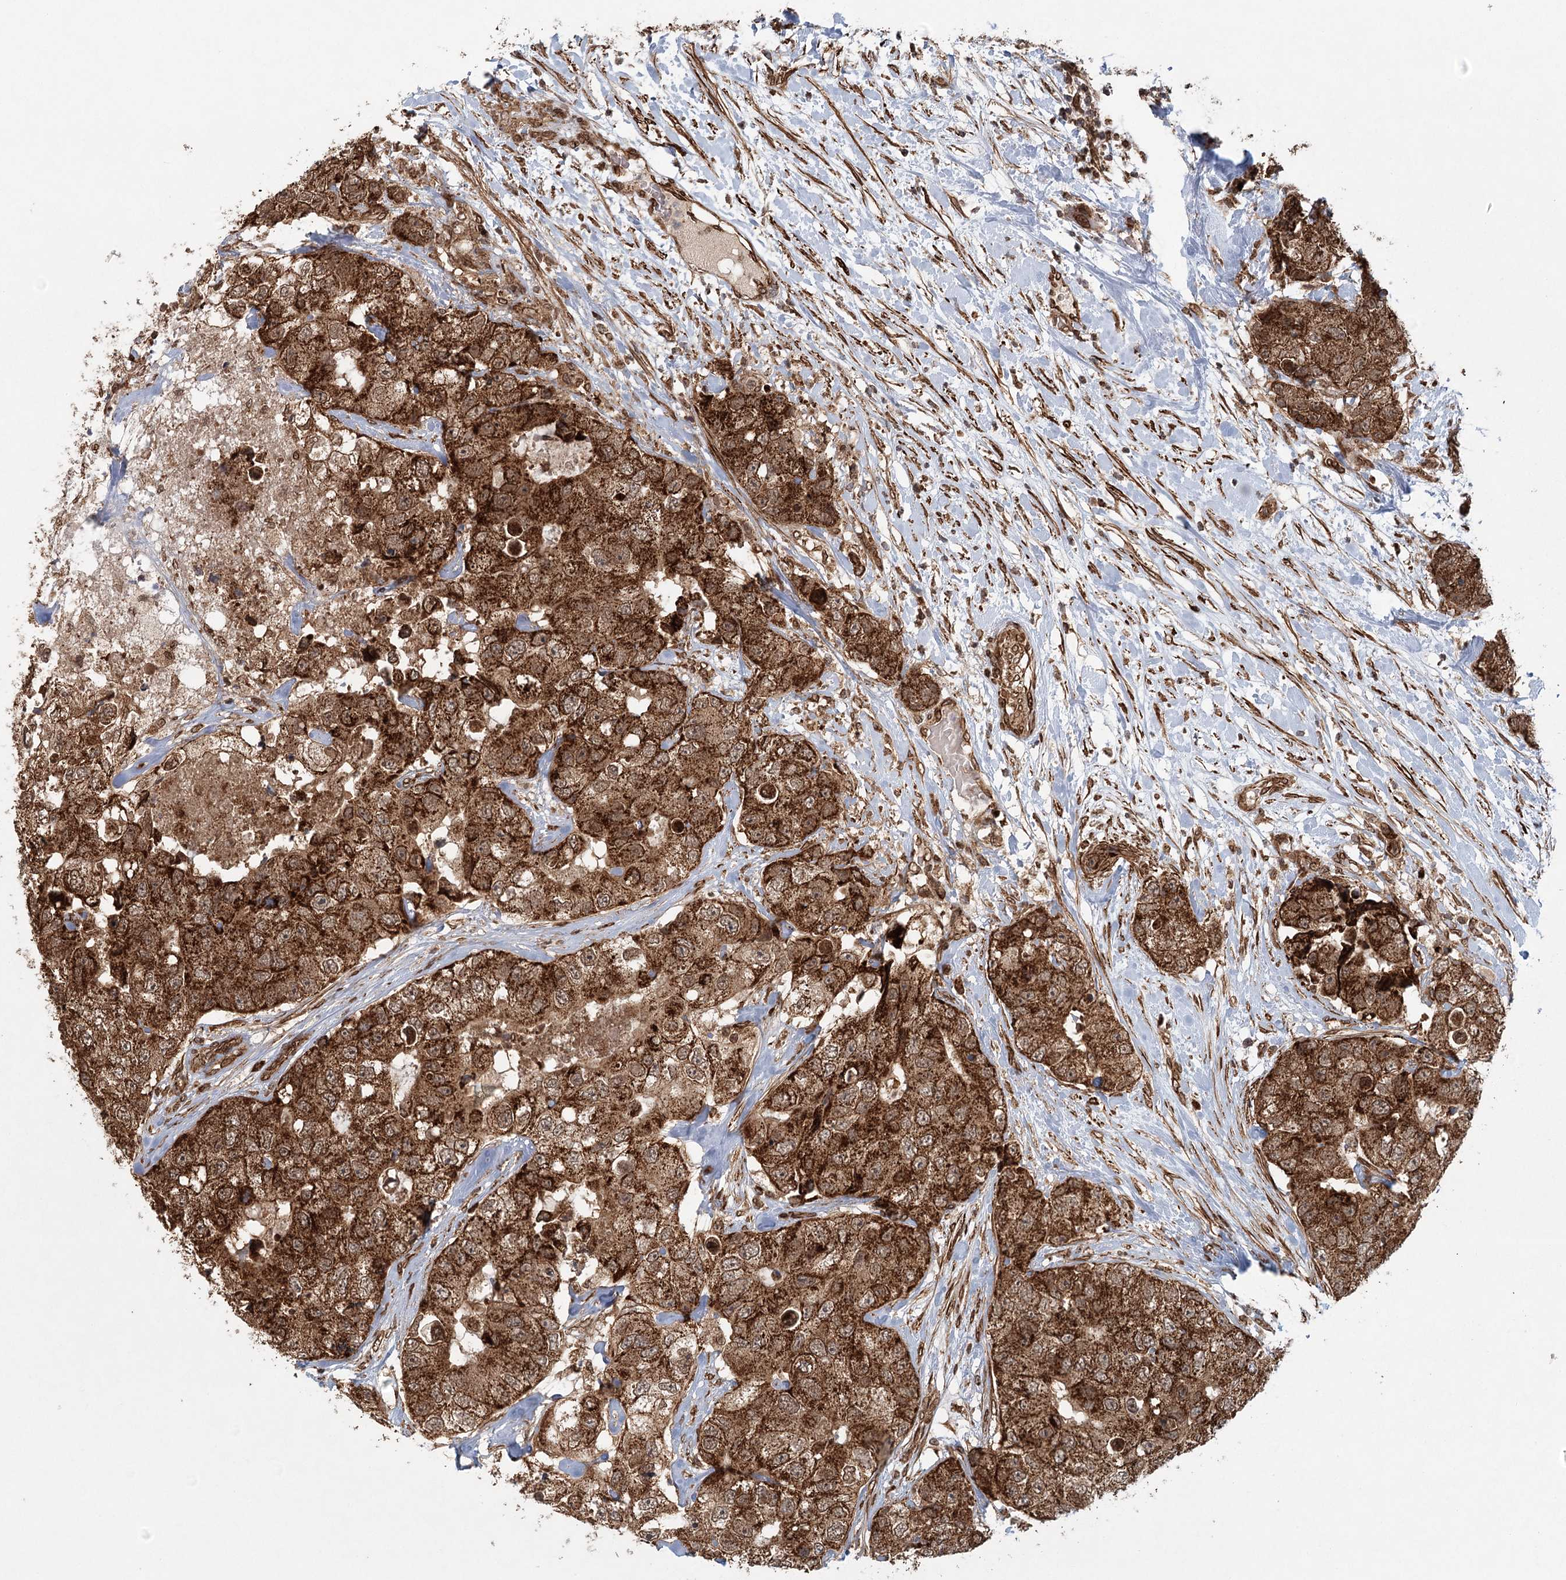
{"staining": {"intensity": "strong", "quantity": ">75%", "location": "cytoplasmic/membranous"}, "tissue": "breast cancer", "cell_type": "Tumor cells", "image_type": "cancer", "snomed": [{"axis": "morphology", "description": "Duct carcinoma"}, {"axis": "topography", "description": "Breast"}], "caption": "Breast intraductal carcinoma tissue exhibits strong cytoplasmic/membranous staining in approximately >75% of tumor cells The protein is shown in brown color, while the nuclei are stained blue.", "gene": "BCKDHA", "patient": {"sex": "female", "age": 62}}